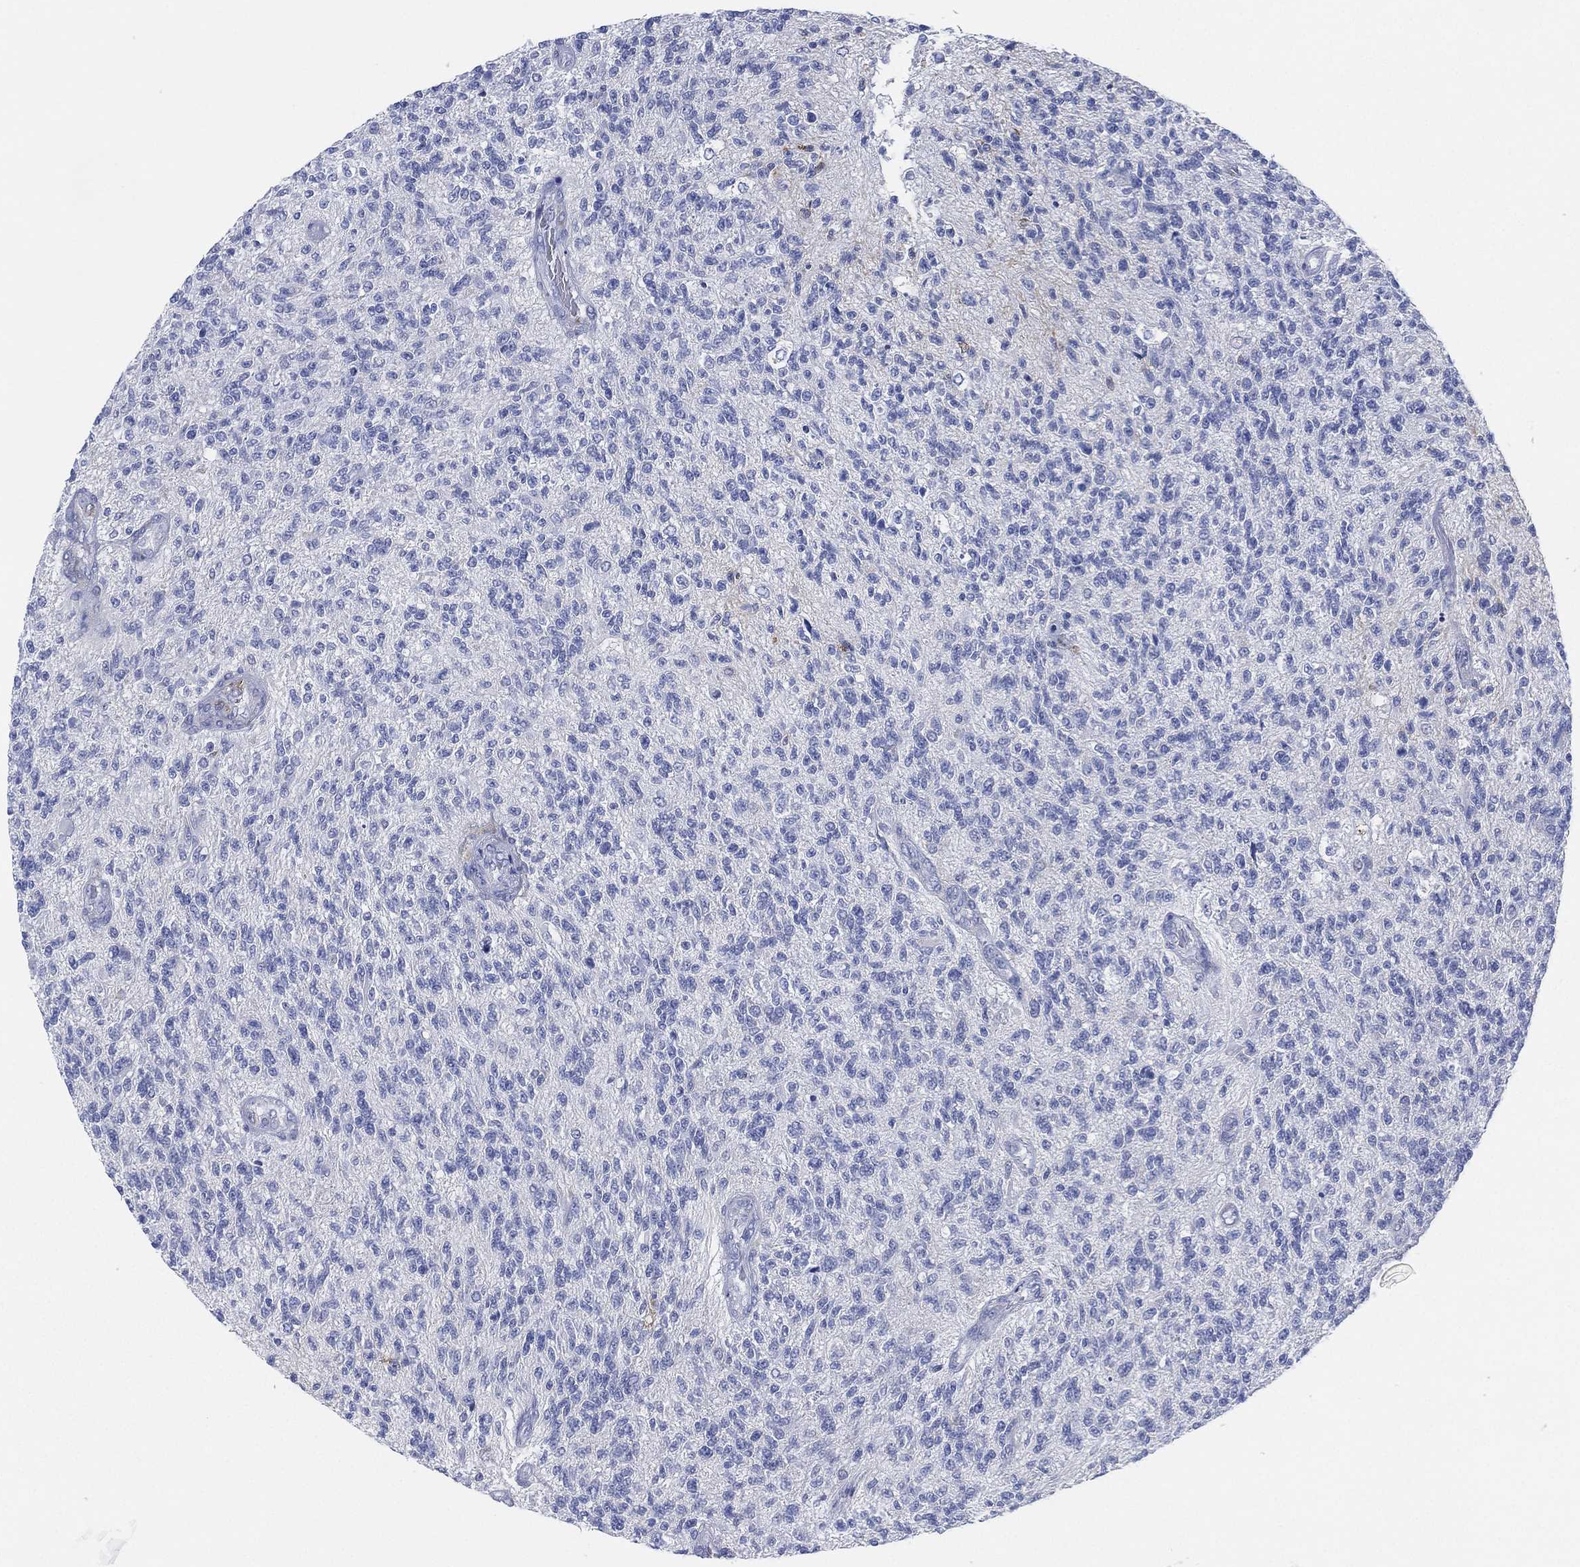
{"staining": {"intensity": "negative", "quantity": "none", "location": "none"}, "tissue": "glioma", "cell_type": "Tumor cells", "image_type": "cancer", "snomed": [{"axis": "morphology", "description": "Glioma, malignant, High grade"}, {"axis": "topography", "description": "Brain"}], "caption": "The histopathology image exhibits no staining of tumor cells in glioma. (DAB (3,3'-diaminobenzidine) immunohistochemistry with hematoxylin counter stain).", "gene": "ADAD2", "patient": {"sex": "male", "age": 56}}